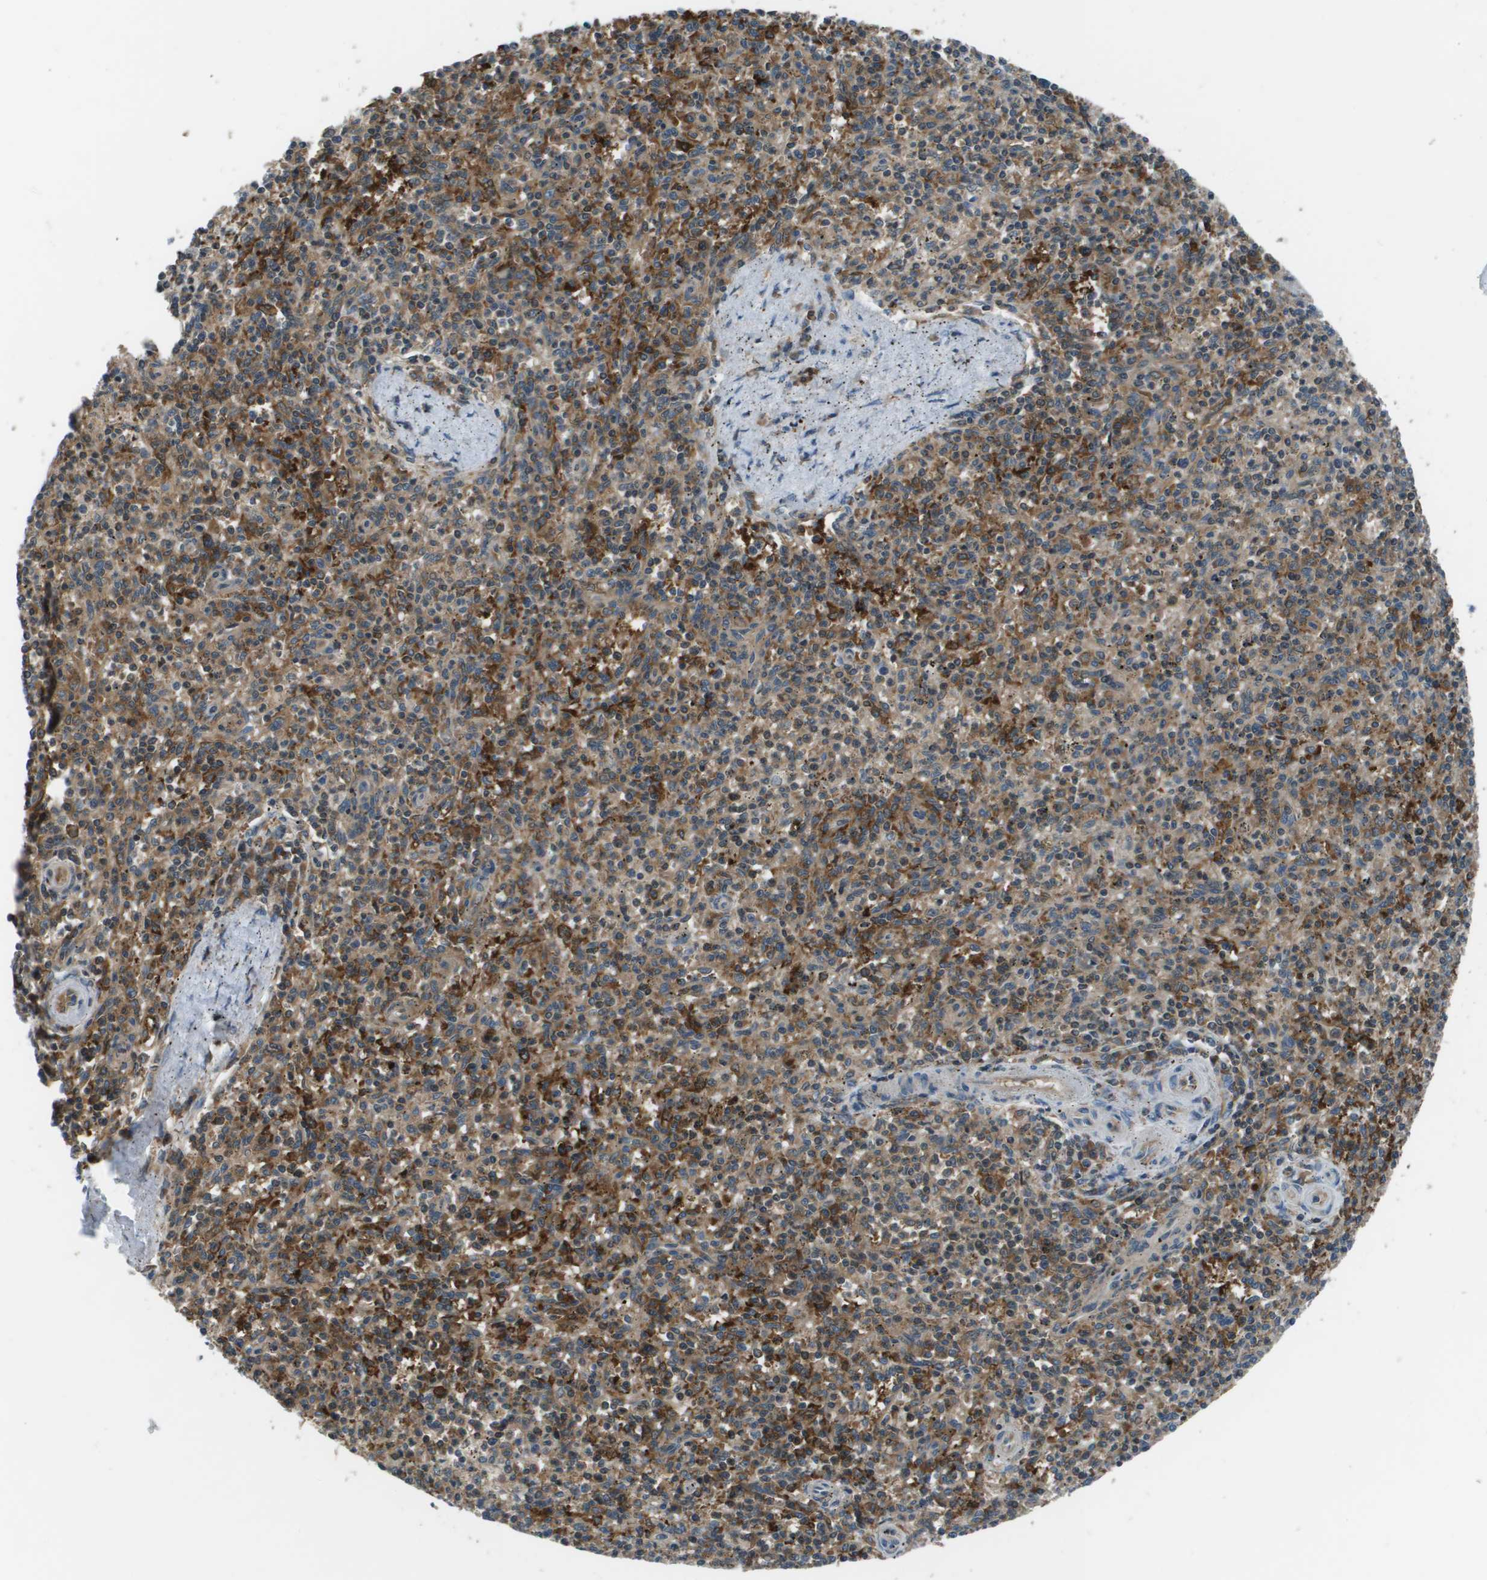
{"staining": {"intensity": "moderate", "quantity": ">75%", "location": "cytoplasmic/membranous"}, "tissue": "spleen", "cell_type": "Cells in red pulp", "image_type": "normal", "snomed": [{"axis": "morphology", "description": "Normal tissue, NOS"}, {"axis": "topography", "description": "Spleen"}], "caption": "DAB (3,3'-diaminobenzidine) immunohistochemical staining of benign human spleen demonstrates moderate cytoplasmic/membranous protein positivity in approximately >75% of cells in red pulp.", "gene": "EIF3B", "patient": {"sex": "male", "age": 72}}